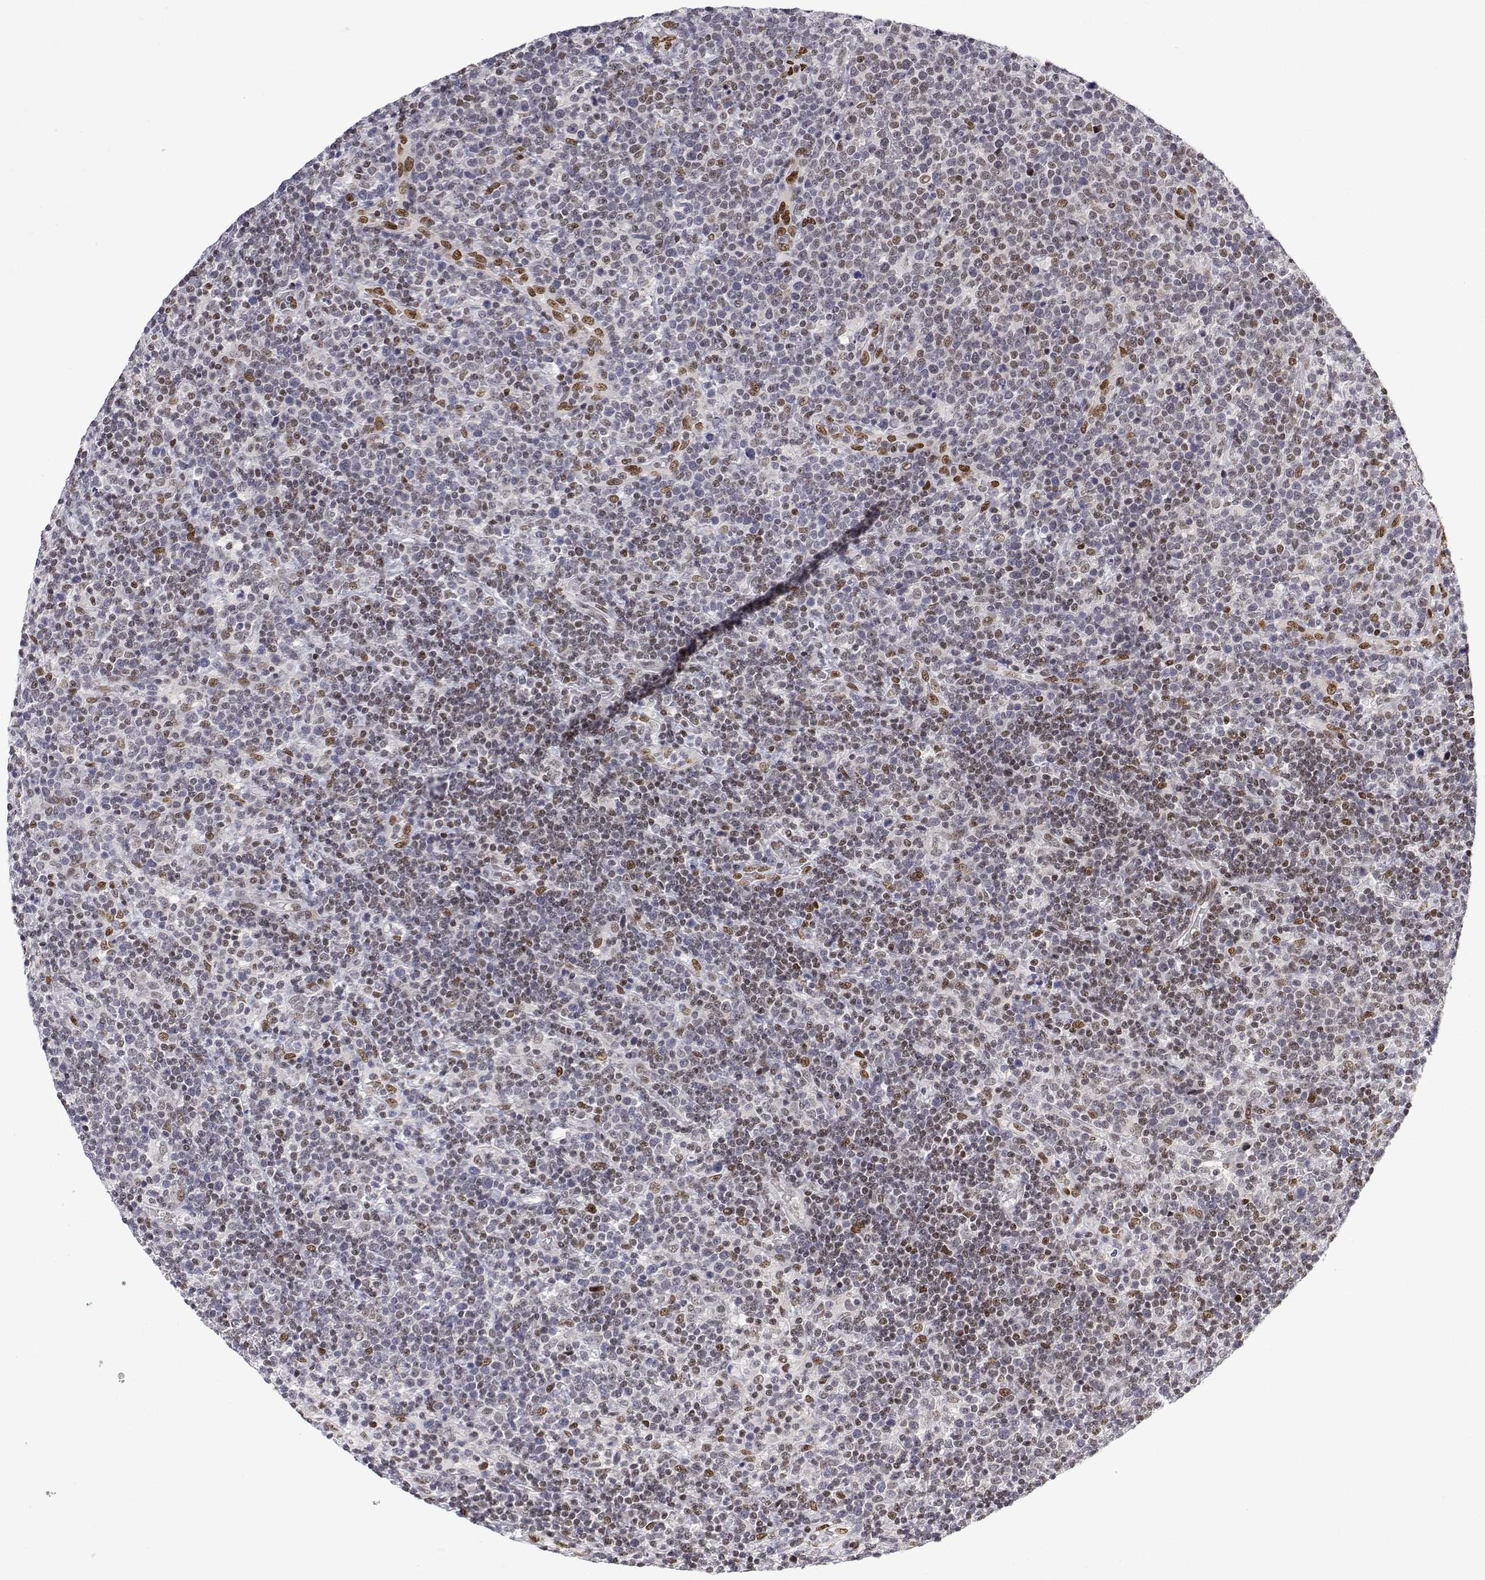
{"staining": {"intensity": "moderate", "quantity": "<25%", "location": "nuclear"}, "tissue": "lymphoma", "cell_type": "Tumor cells", "image_type": "cancer", "snomed": [{"axis": "morphology", "description": "Malignant lymphoma, non-Hodgkin's type, High grade"}, {"axis": "topography", "description": "Lymph node"}], "caption": "A photomicrograph showing moderate nuclear staining in approximately <25% of tumor cells in lymphoma, as visualized by brown immunohistochemical staining.", "gene": "XPC", "patient": {"sex": "male", "age": 61}}